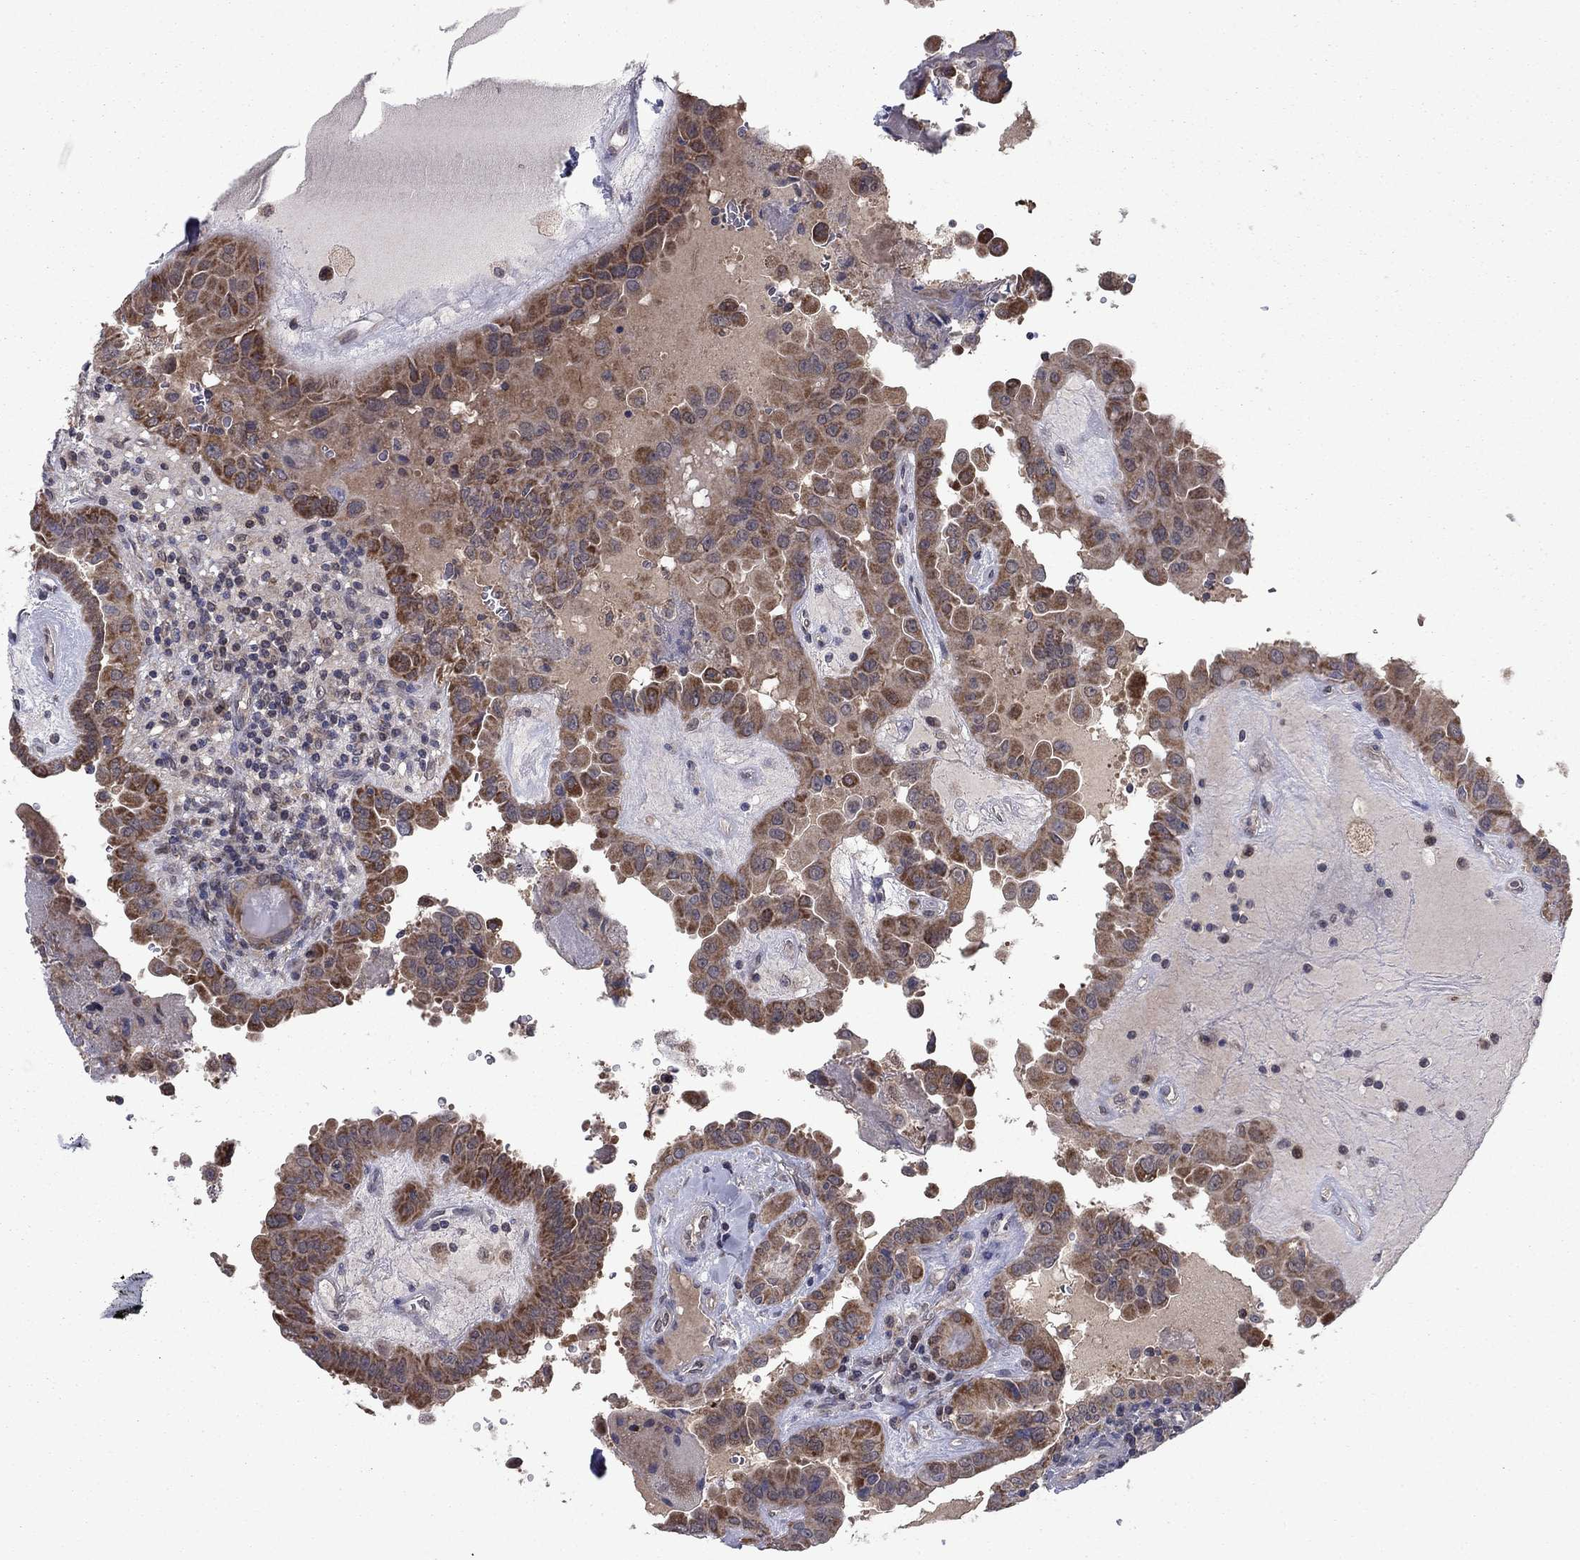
{"staining": {"intensity": "strong", "quantity": "25%-75%", "location": "cytoplasmic/membranous"}, "tissue": "thyroid cancer", "cell_type": "Tumor cells", "image_type": "cancer", "snomed": [{"axis": "morphology", "description": "Papillary adenocarcinoma, NOS"}, {"axis": "topography", "description": "Thyroid gland"}], "caption": "A high-resolution histopathology image shows IHC staining of thyroid papillary adenocarcinoma, which shows strong cytoplasmic/membranous staining in about 25%-75% of tumor cells.", "gene": "GRHPR", "patient": {"sex": "female", "age": 37}}